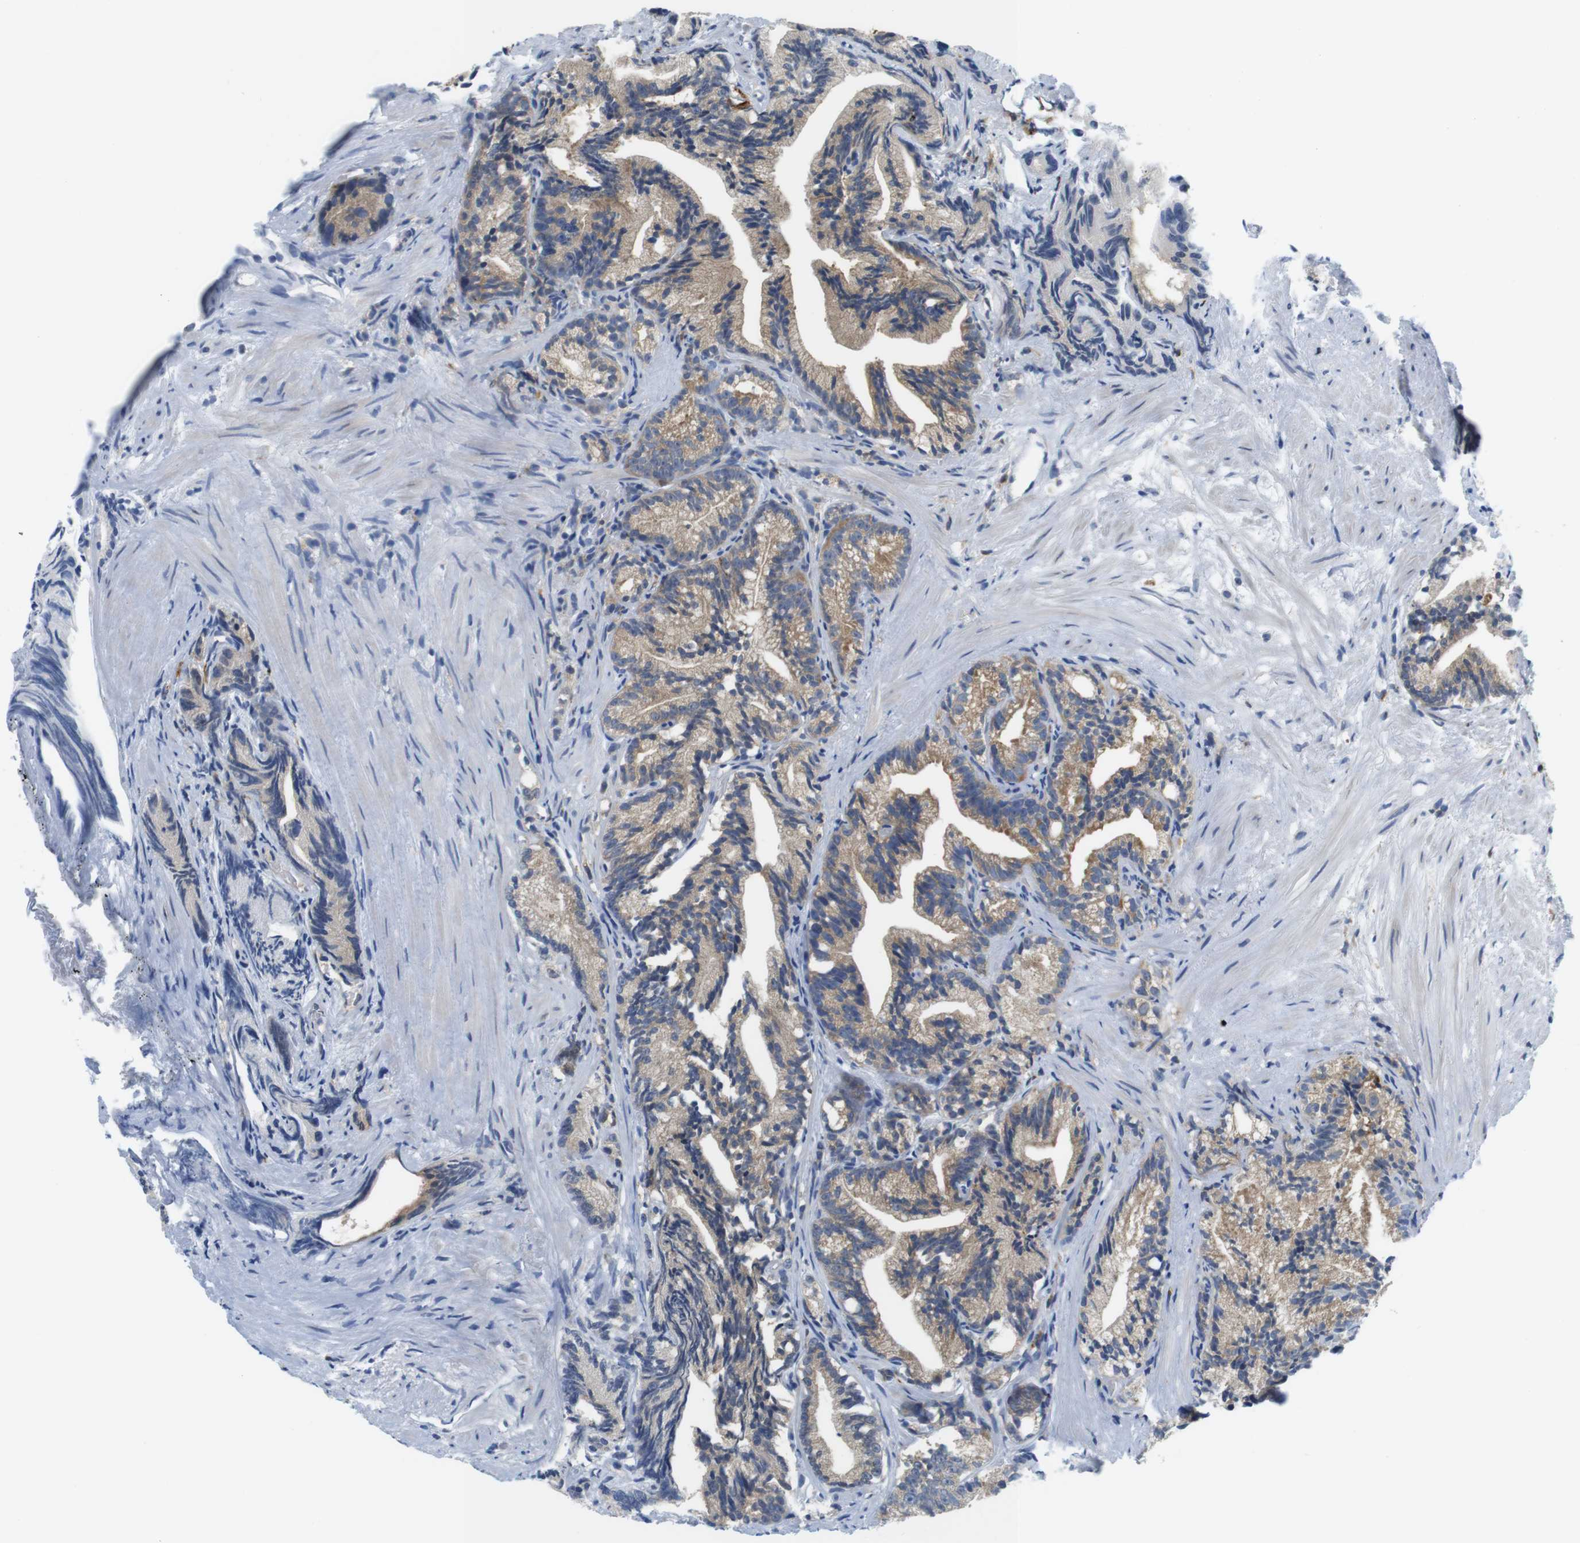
{"staining": {"intensity": "moderate", "quantity": ">75%", "location": "cytoplasmic/membranous"}, "tissue": "prostate cancer", "cell_type": "Tumor cells", "image_type": "cancer", "snomed": [{"axis": "morphology", "description": "Adenocarcinoma, Low grade"}, {"axis": "topography", "description": "Prostate"}], "caption": "Protein expression analysis of prostate cancer (adenocarcinoma (low-grade)) displays moderate cytoplasmic/membranous staining in approximately >75% of tumor cells.", "gene": "CNGA2", "patient": {"sex": "male", "age": 89}}